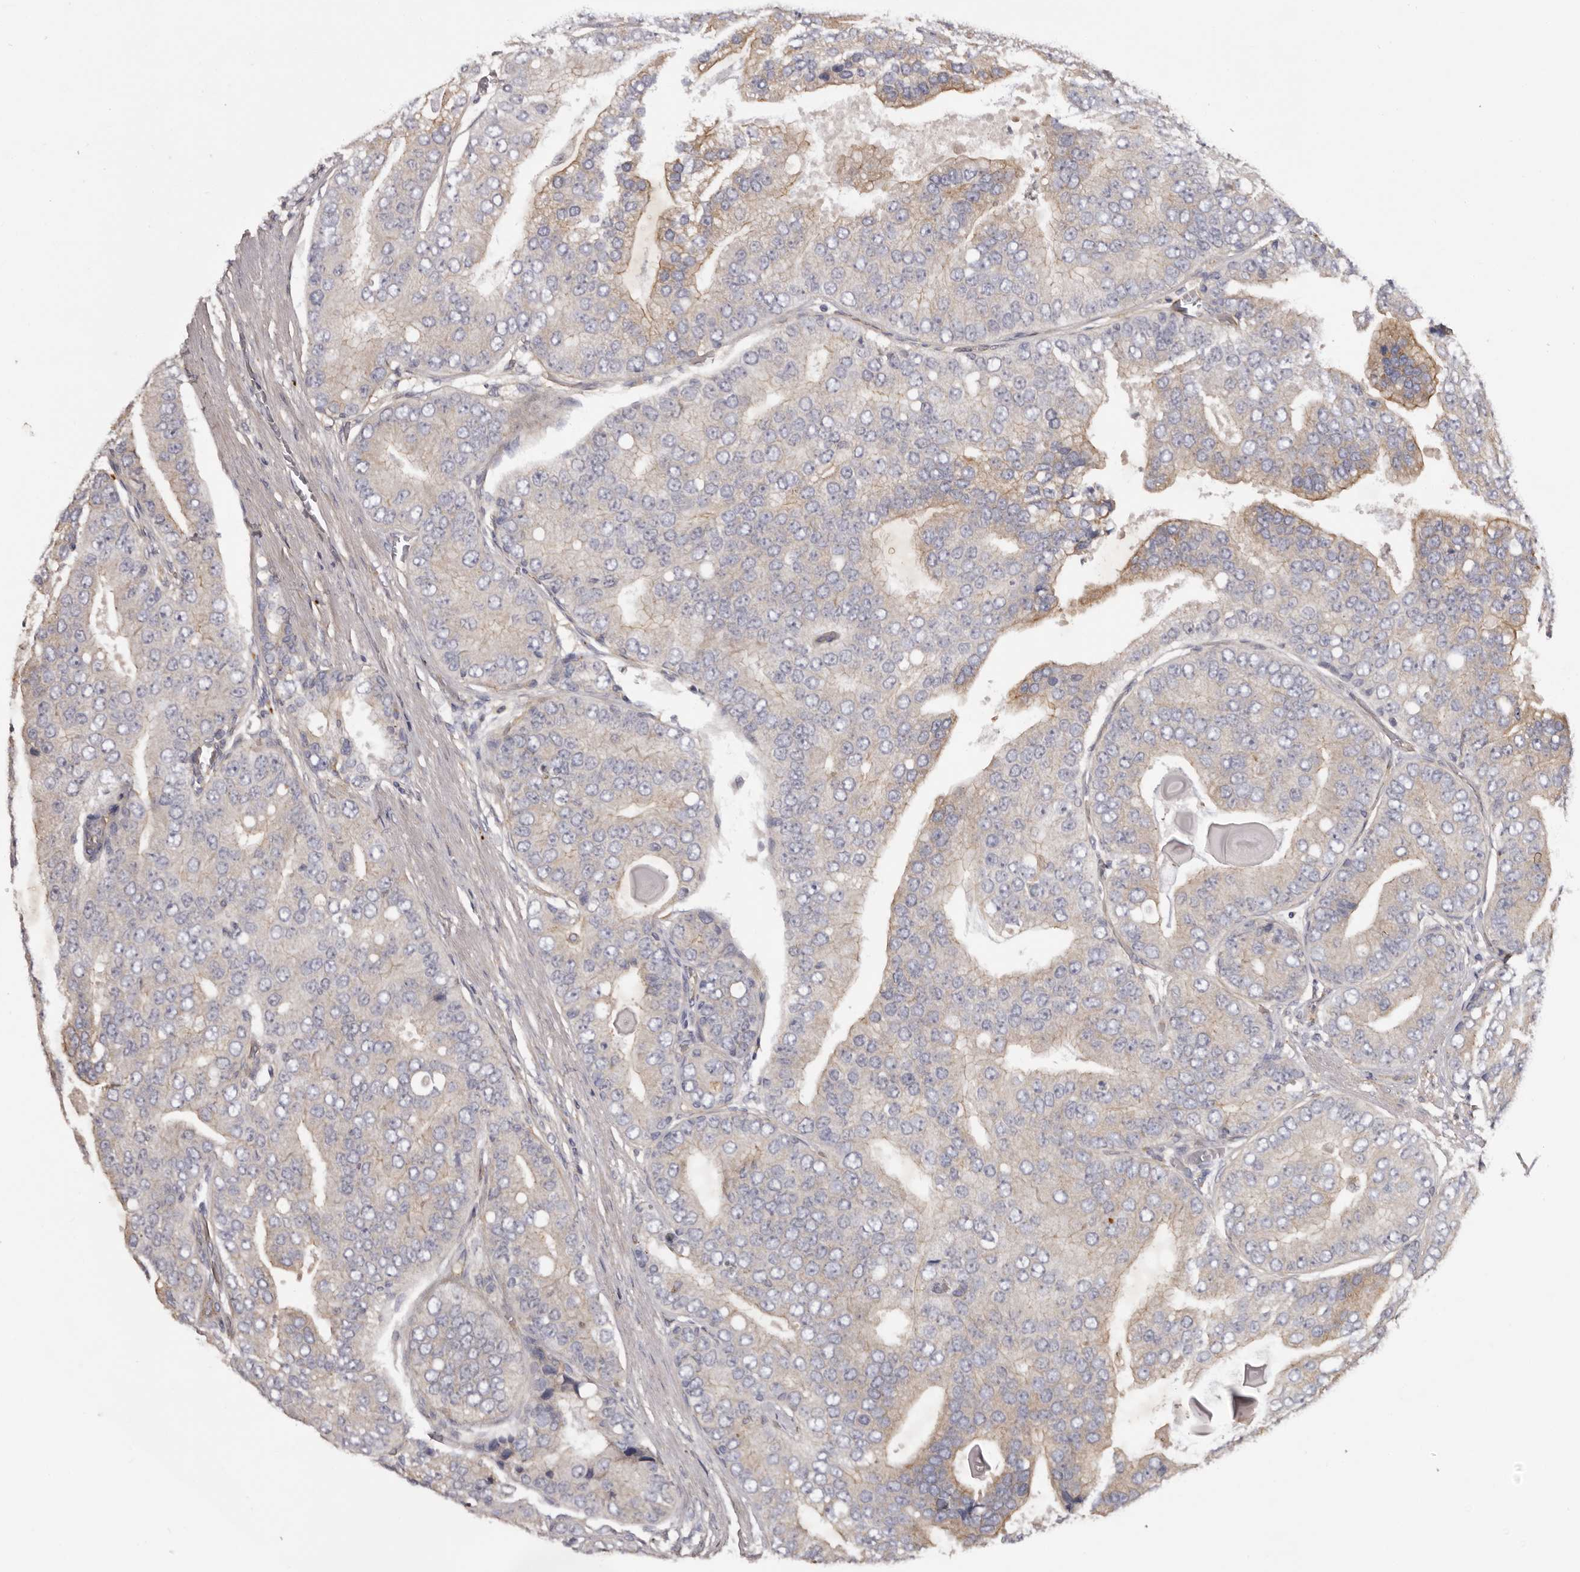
{"staining": {"intensity": "weak", "quantity": "25%-75%", "location": "cytoplasmic/membranous"}, "tissue": "prostate cancer", "cell_type": "Tumor cells", "image_type": "cancer", "snomed": [{"axis": "morphology", "description": "Adenocarcinoma, High grade"}, {"axis": "topography", "description": "Prostate"}], "caption": "Immunohistochemical staining of human prostate cancer (high-grade adenocarcinoma) displays weak cytoplasmic/membranous protein expression in about 25%-75% of tumor cells.", "gene": "INKA2", "patient": {"sex": "male", "age": 70}}